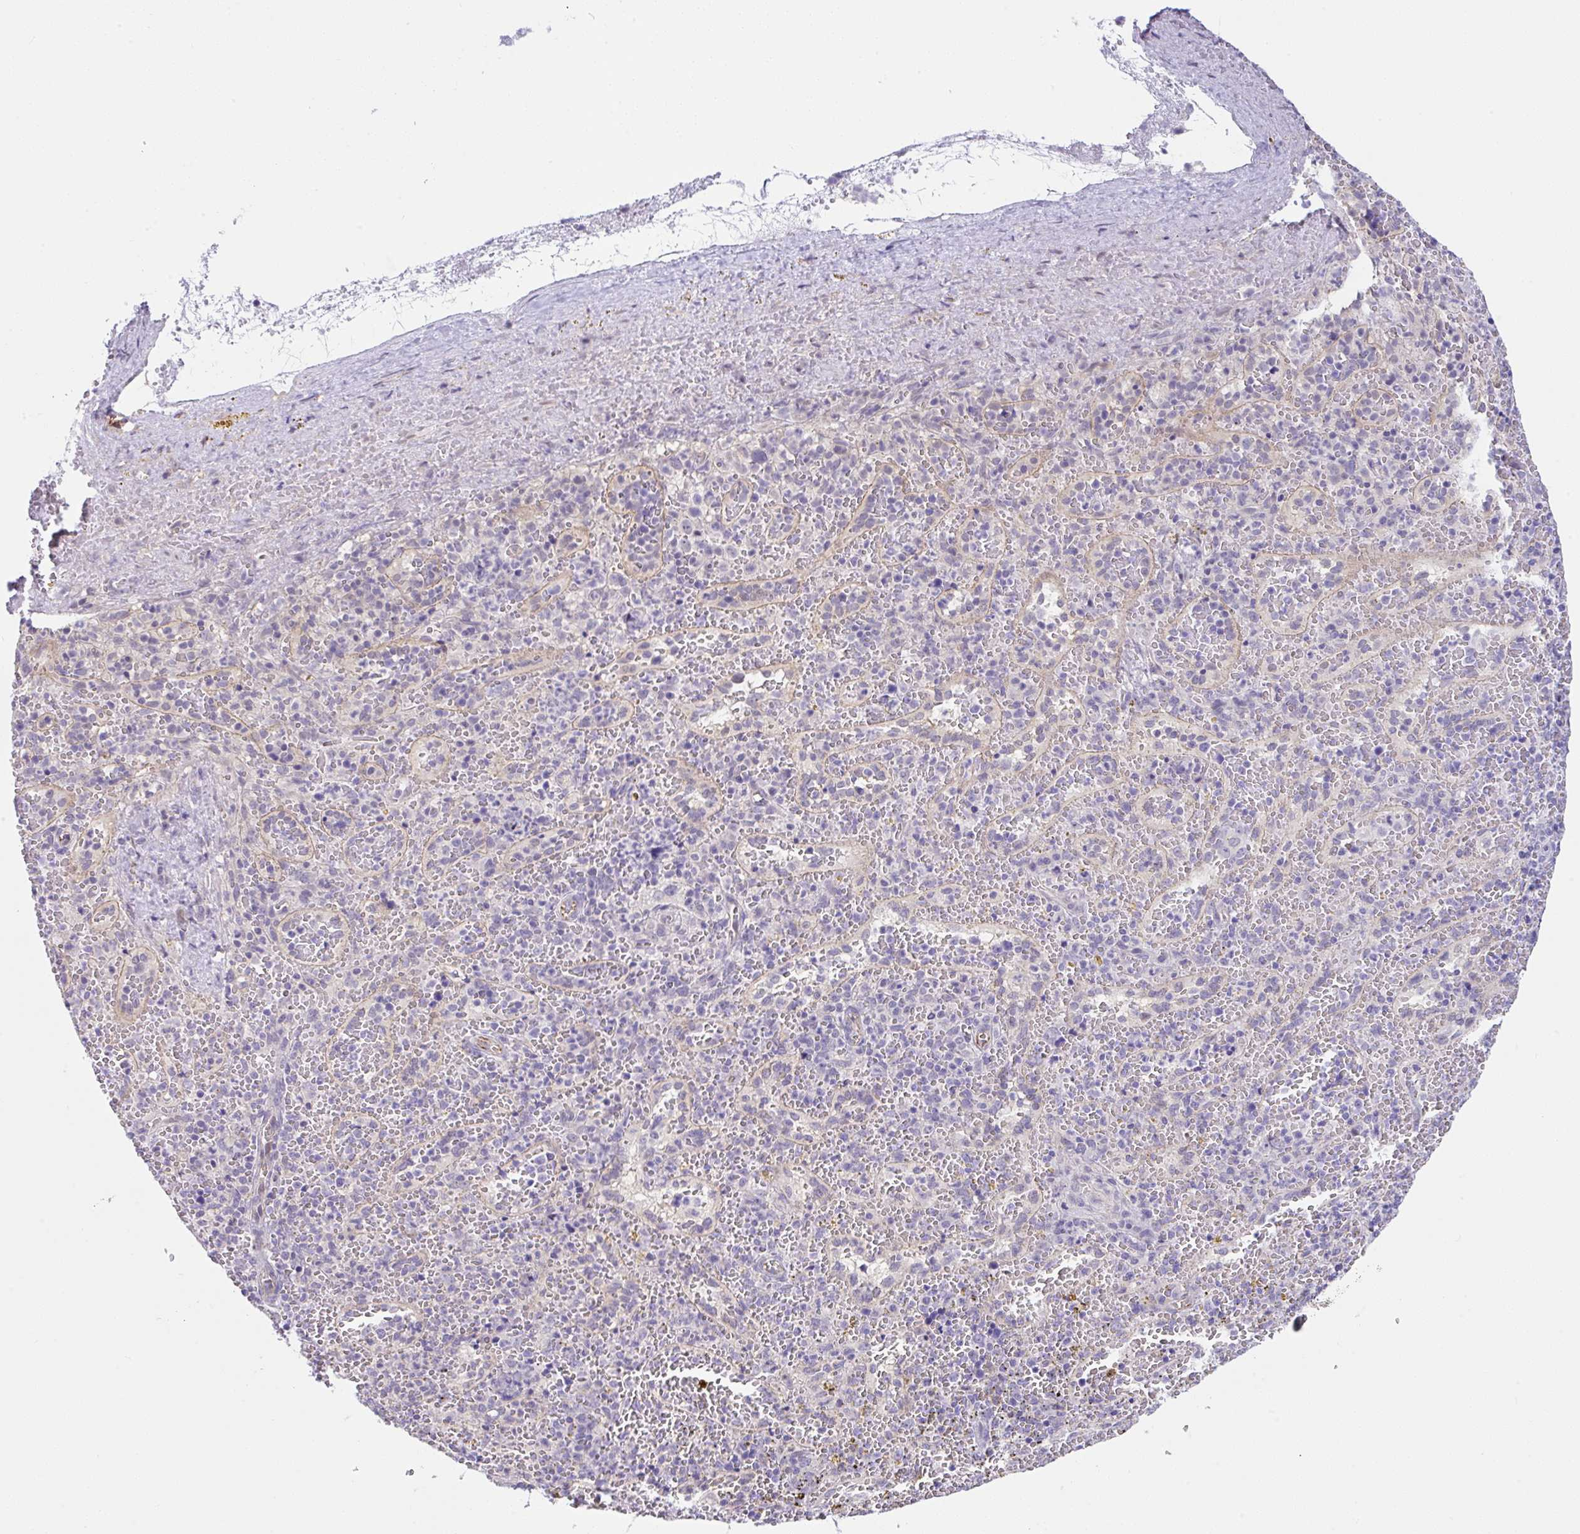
{"staining": {"intensity": "negative", "quantity": "none", "location": "none"}, "tissue": "spleen", "cell_type": "Cells in red pulp", "image_type": "normal", "snomed": [{"axis": "morphology", "description": "Normal tissue, NOS"}, {"axis": "topography", "description": "Spleen"}], "caption": "The IHC photomicrograph has no significant expression in cells in red pulp of spleen.", "gene": "CGNL1", "patient": {"sex": "female", "age": 50}}